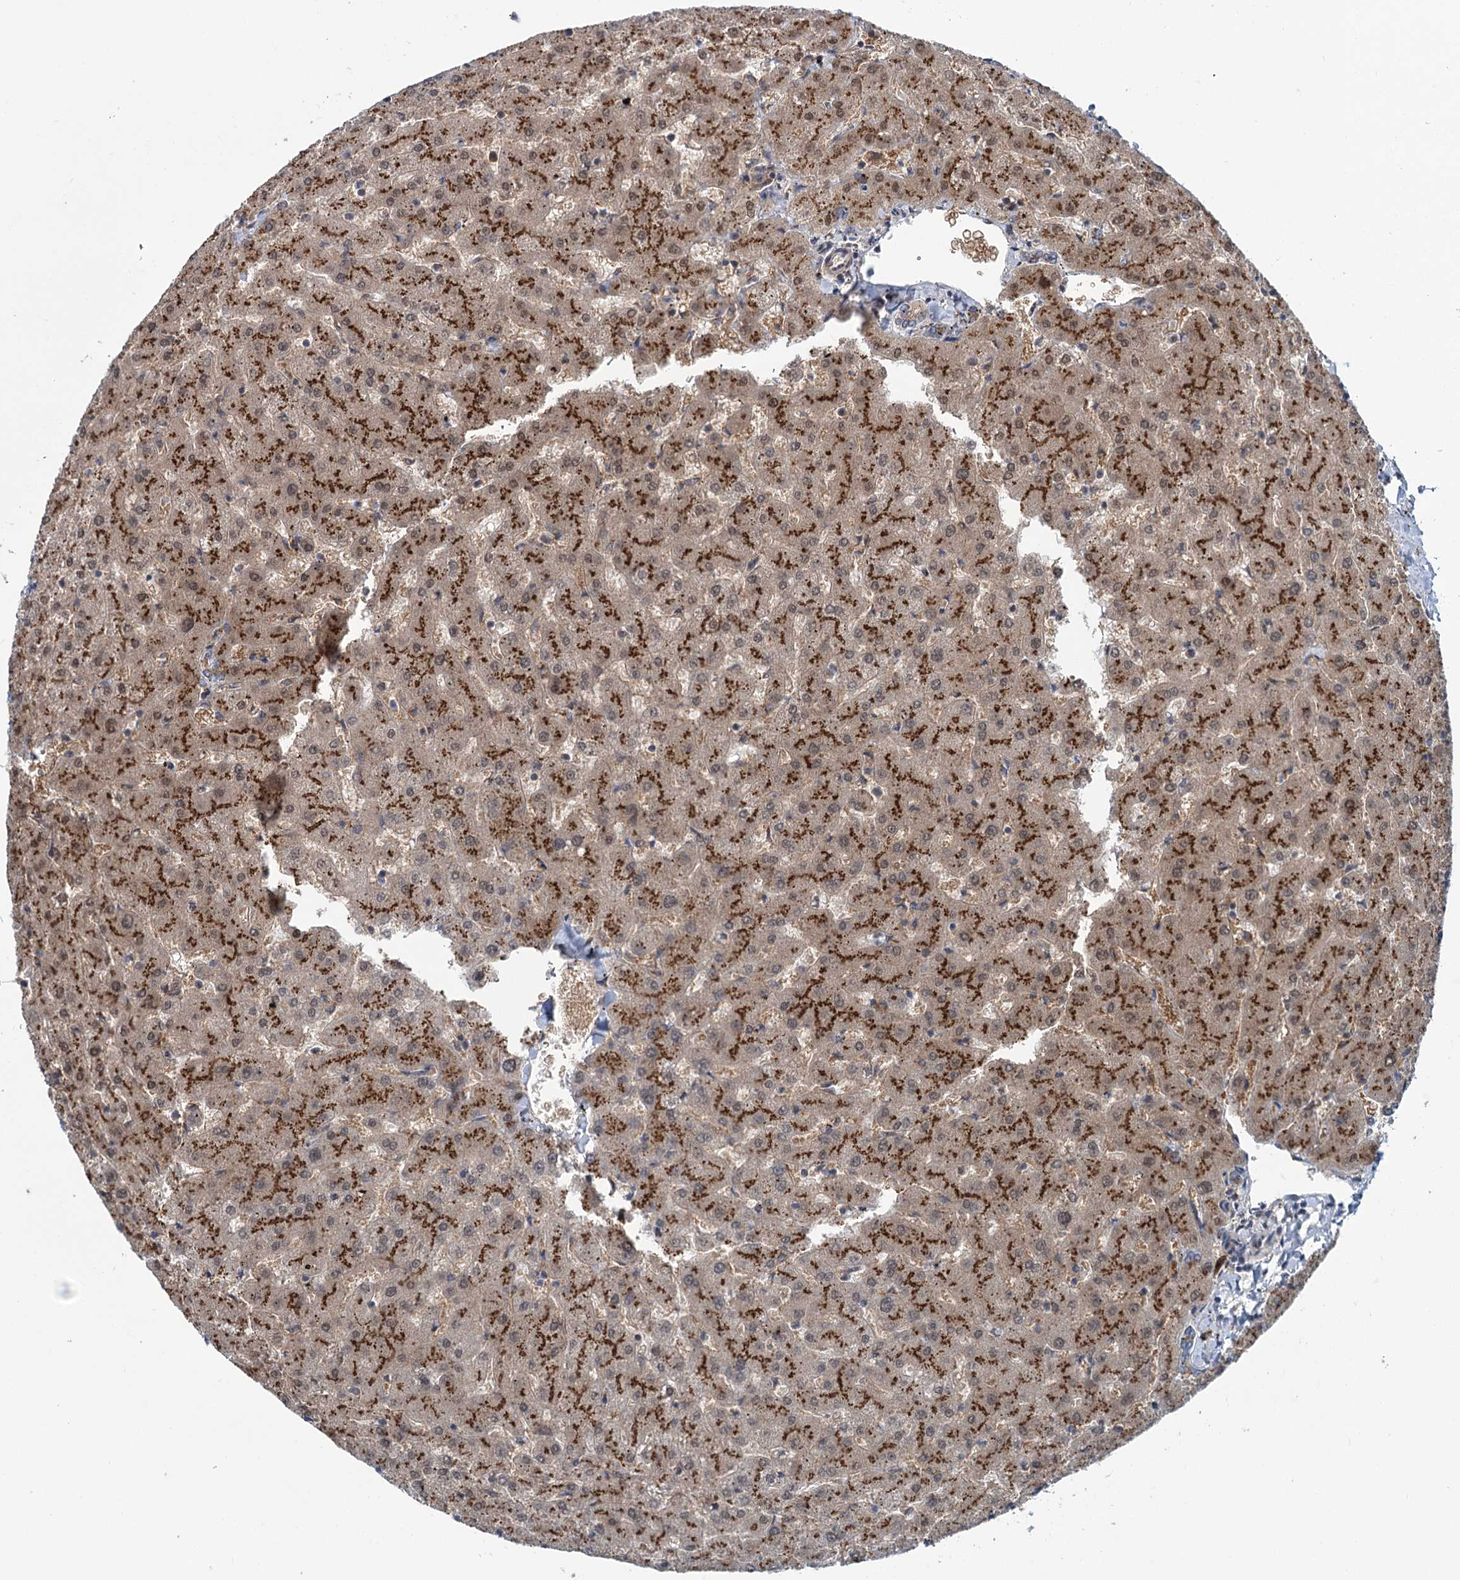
{"staining": {"intensity": "moderate", "quantity": ">75%", "location": "cytoplasmic/membranous"}, "tissue": "liver", "cell_type": "Cholangiocytes", "image_type": "normal", "snomed": [{"axis": "morphology", "description": "Normal tissue, NOS"}, {"axis": "topography", "description": "Liver"}], "caption": "This image shows unremarkable liver stained with immunohistochemistry to label a protein in brown. The cytoplasmic/membranous of cholangiocytes show moderate positivity for the protein. Nuclei are counter-stained blue.", "gene": "ELP4", "patient": {"sex": "female", "age": 63}}